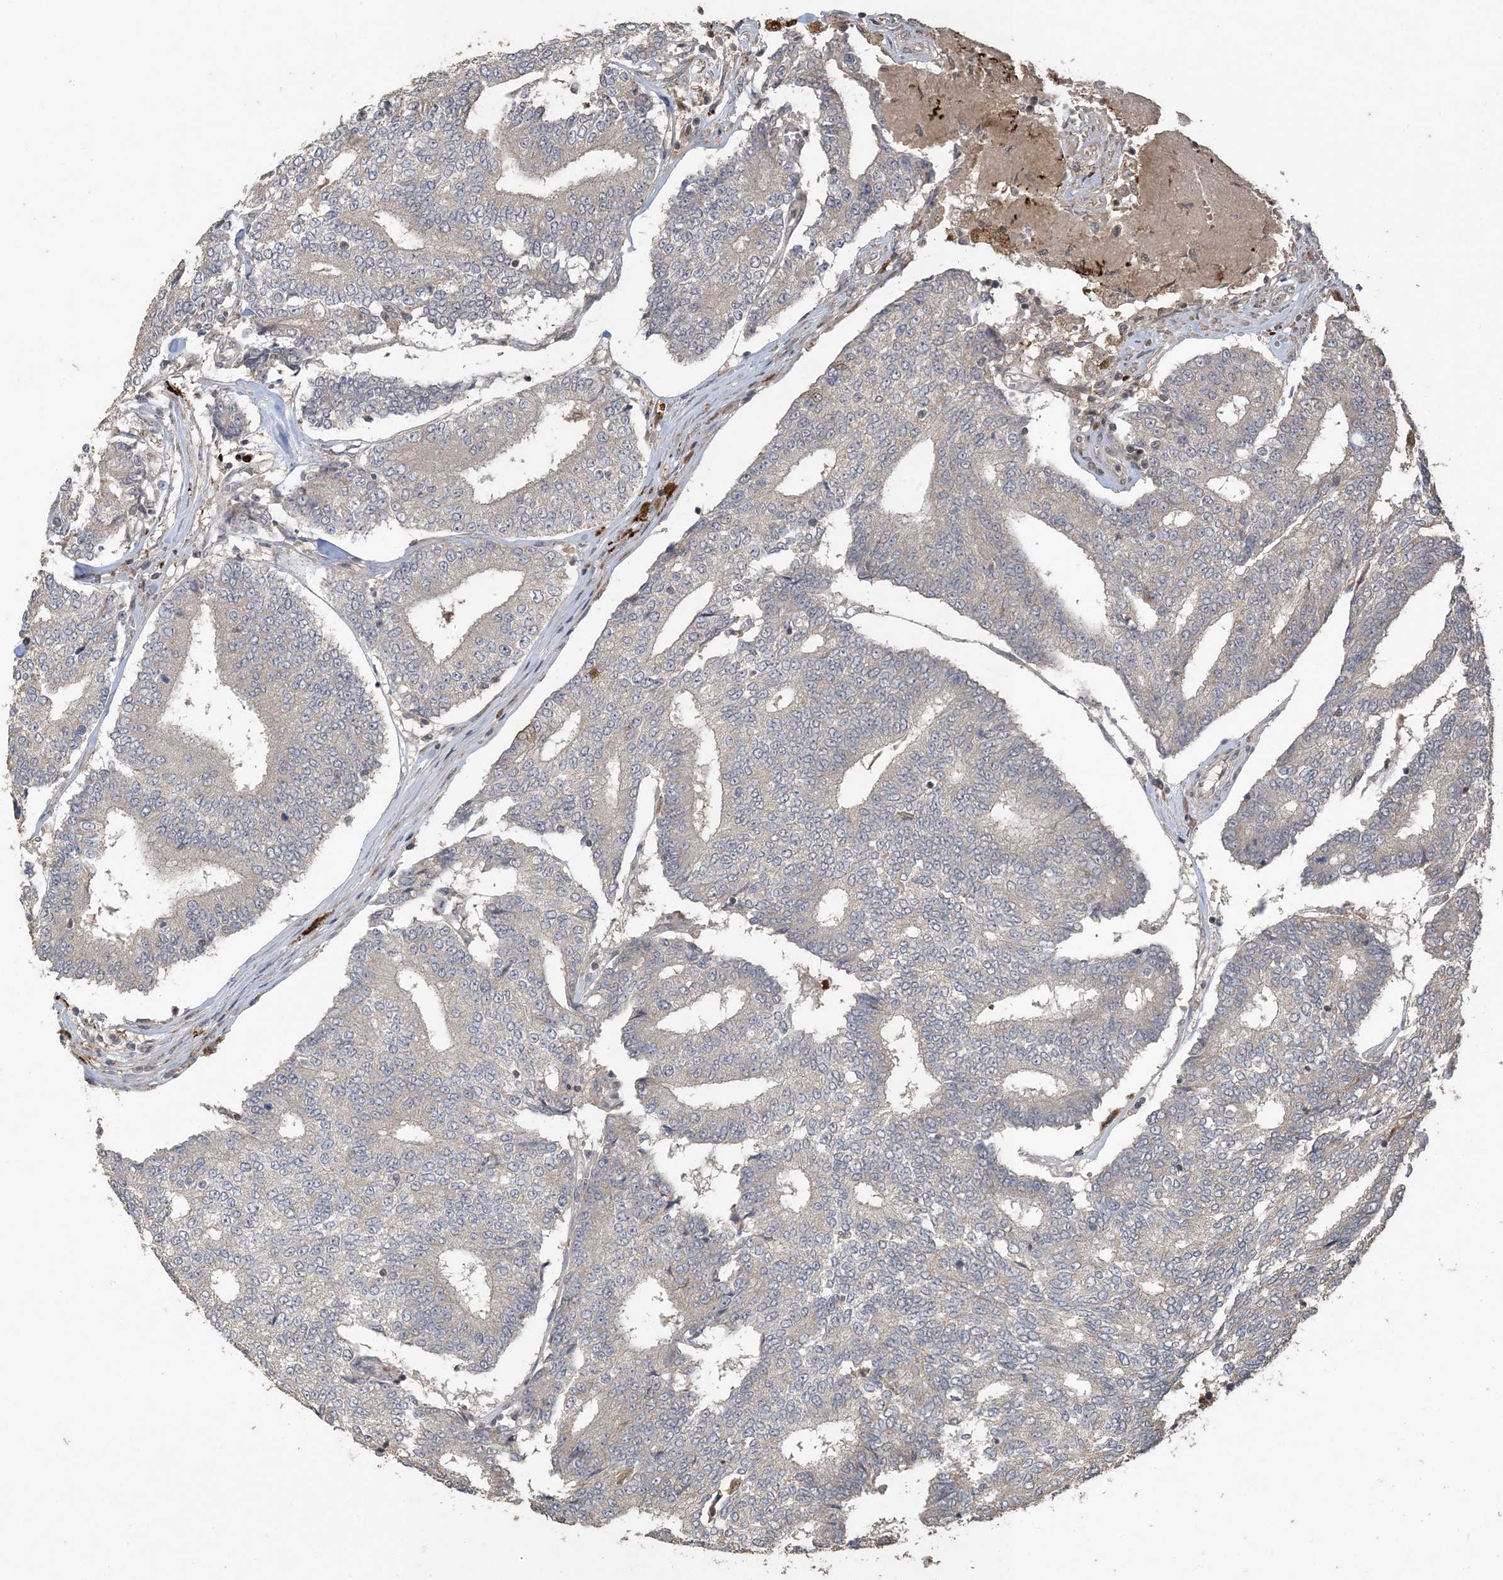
{"staining": {"intensity": "negative", "quantity": "none", "location": "none"}, "tissue": "prostate cancer", "cell_type": "Tumor cells", "image_type": "cancer", "snomed": [{"axis": "morphology", "description": "Normal tissue, NOS"}, {"axis": "morphology", "description": "Adenocarcinoma, High grade"}, {"axis": "topography", "description": "Prostate"}, {"axis": "topography", "description": "Seminal veicle"}], "caption": "Immunohistochemical staining of prostate high-grade adenocarcinoma demonstrates no significant positivity in tumor cells.", "gene": "EFCAB8", "patient": {"sex": "male", "age": 55}}